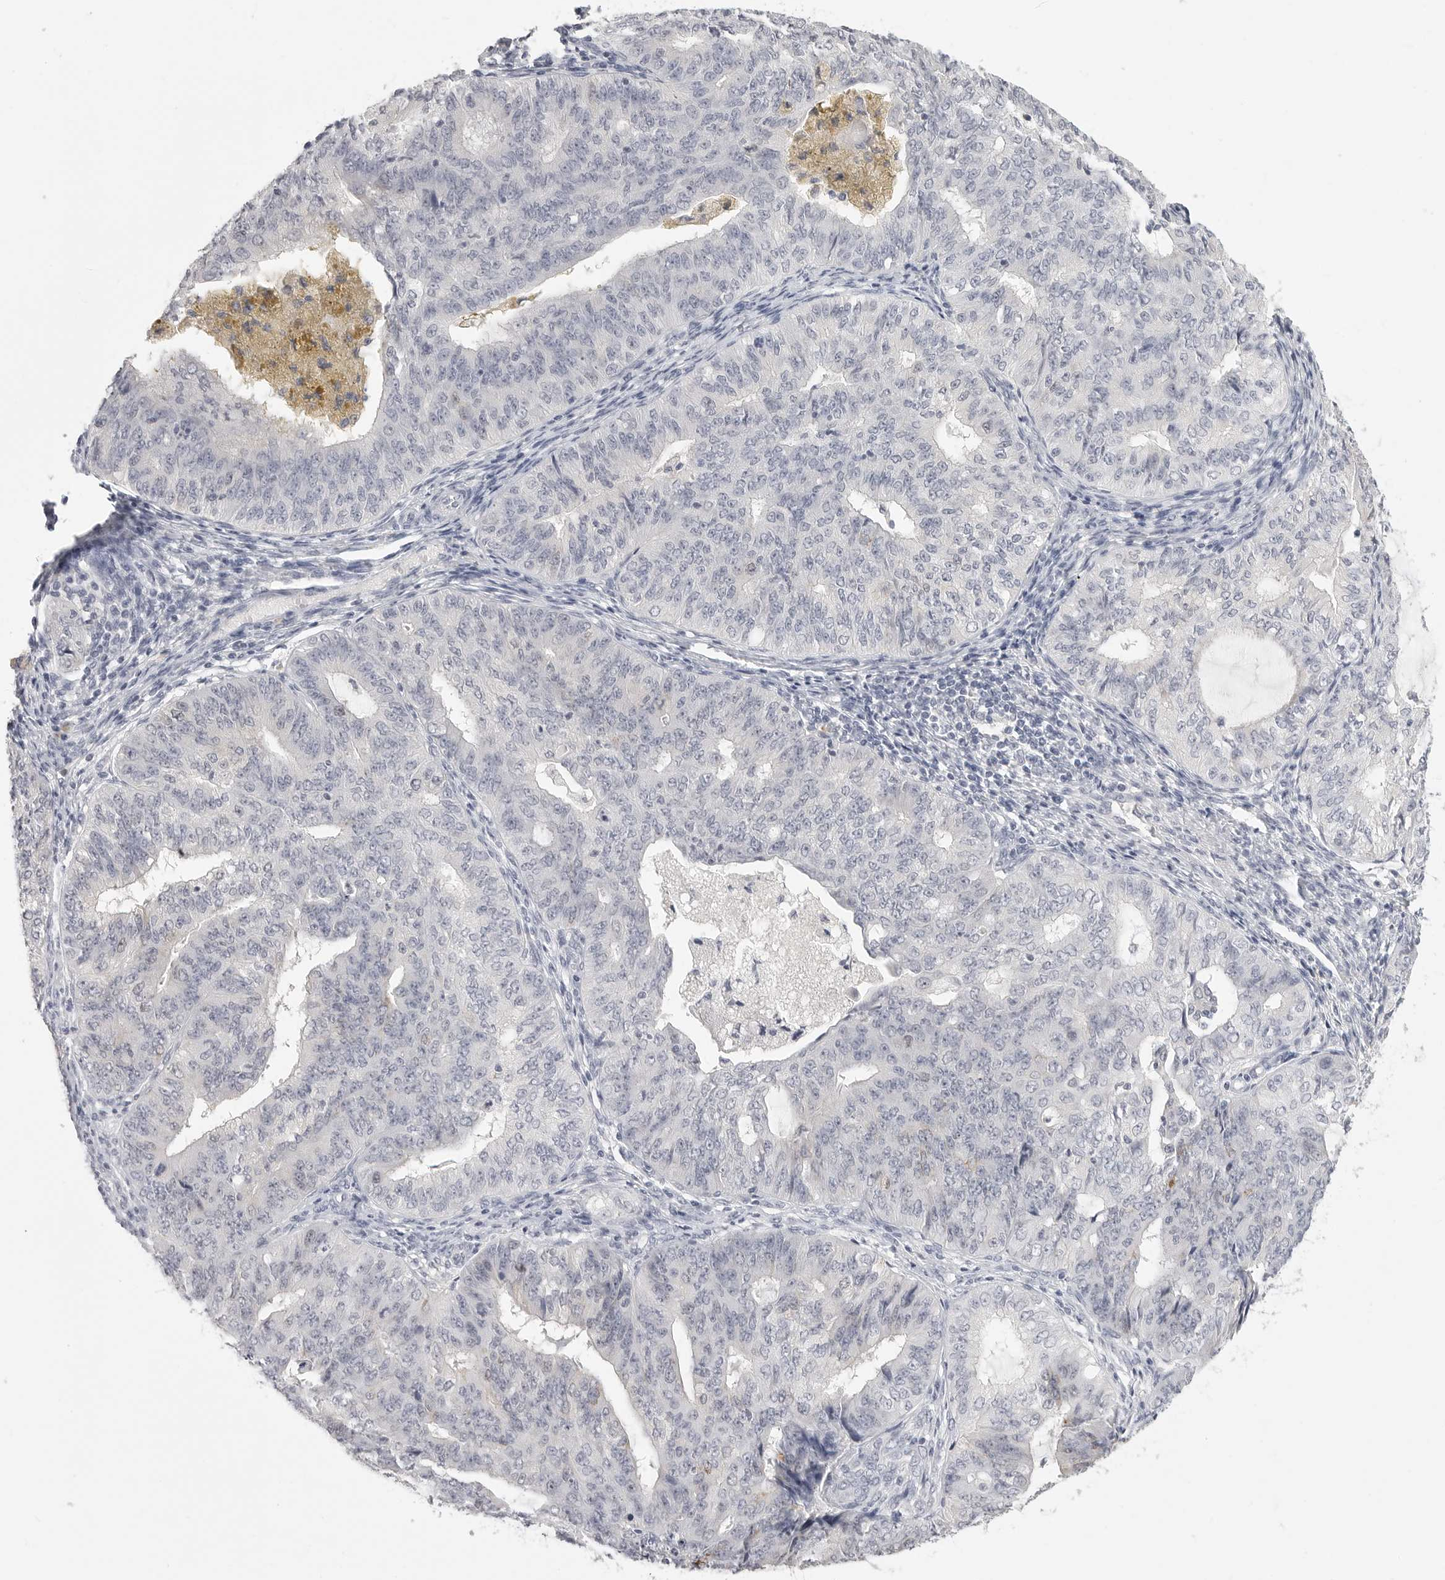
{"staining": {"intensity": "negative", "quantity": "none", "location": "none"}, "tissue": "endometrial cancer", "cell_type": "Tumor cells", "image_type": "cancer", "snomed": [{"axis": "morphology", "description": "Adenocarcinoma, NOS"}, {"axis": "topography", "description": "Endometrium"}], "caption": "This is an immunohistochemistry histopathology image of endometrial cancer (adenocarcinoma). There is no positivity in tumor cells.", "gene": "HMGCS2", "patient": {"sex": "female", "age": 32}}